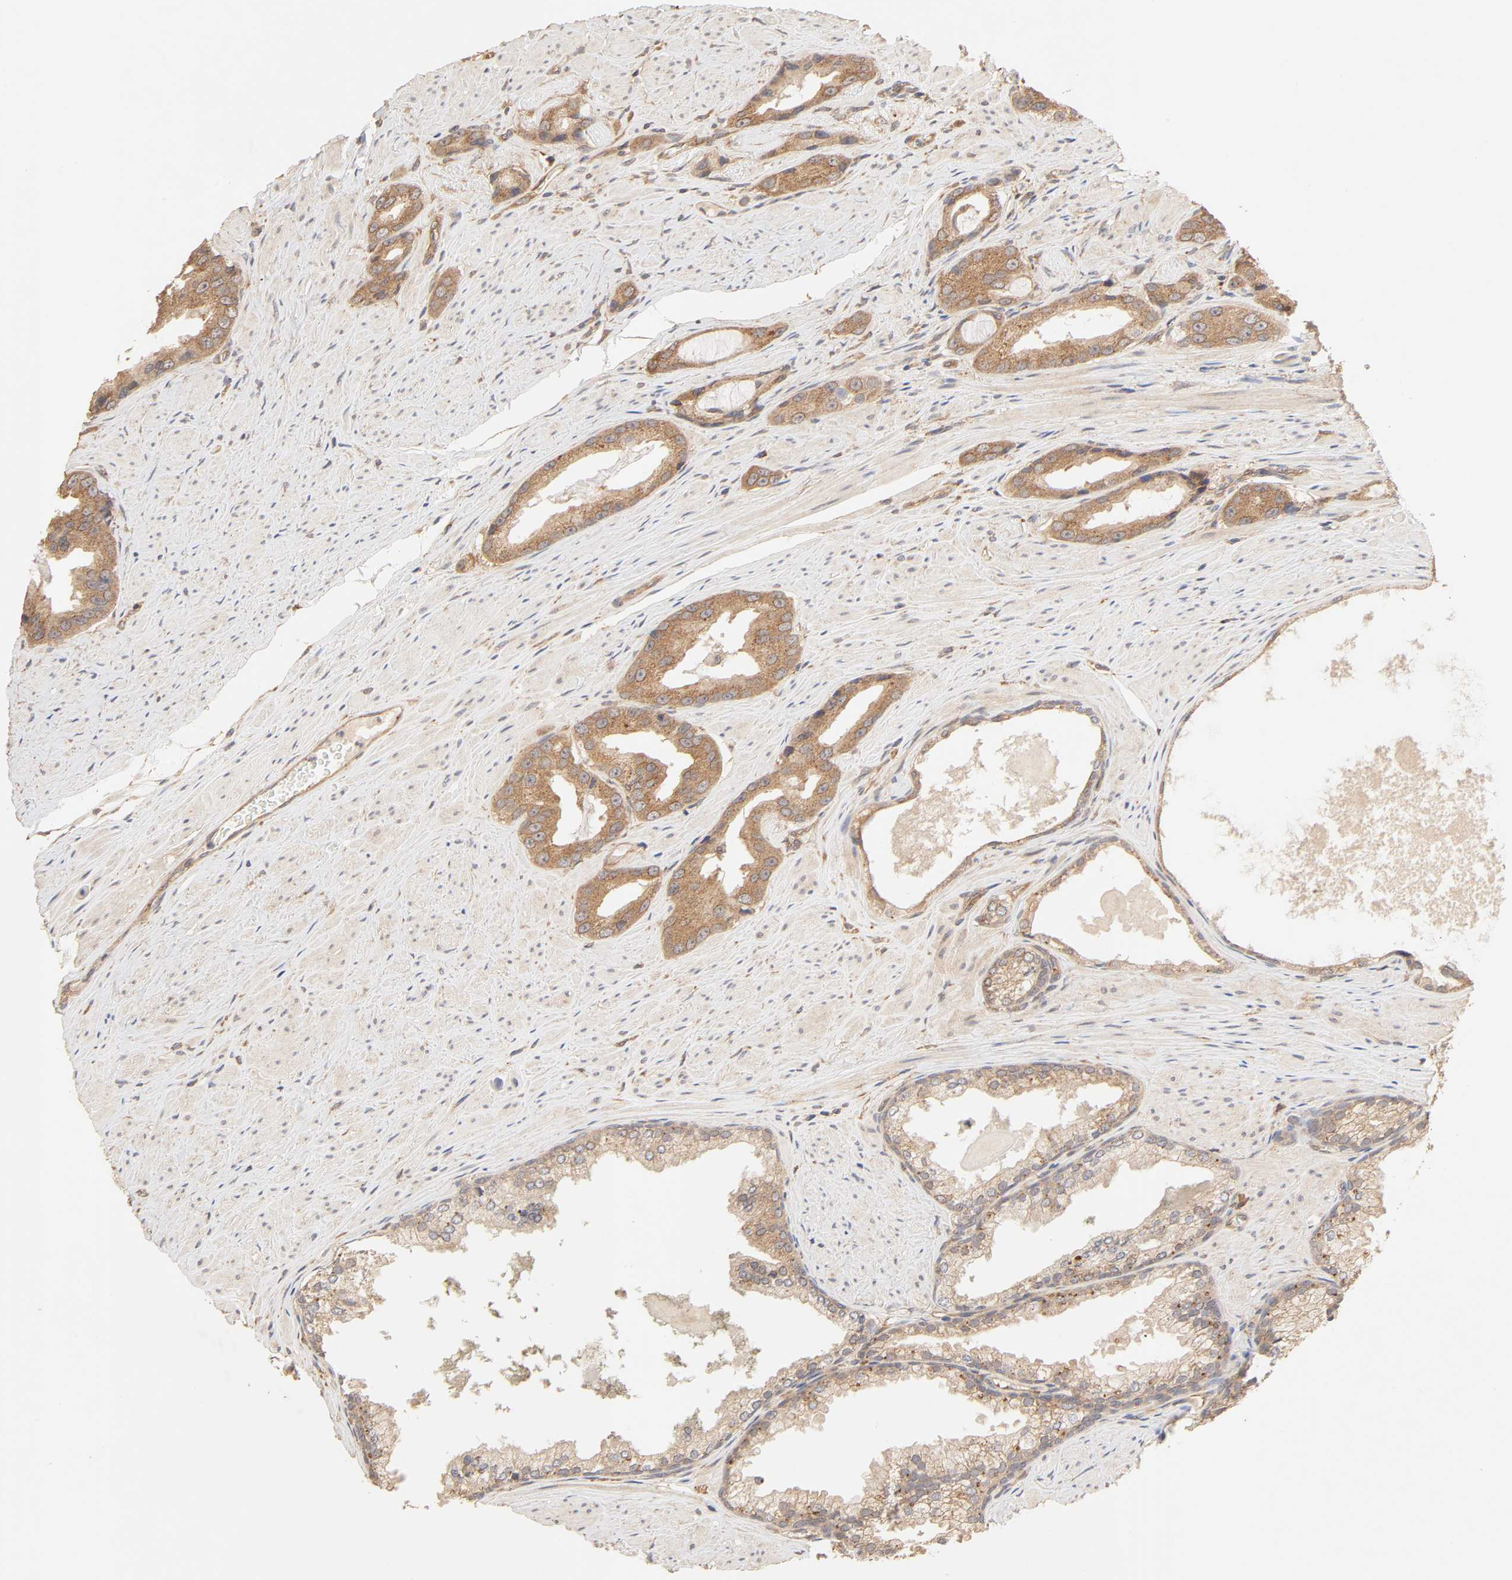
{"staining": {"intensity": "moderate", "quantity": ">75%", "location": "cytoplasmic/membranous"}, "tissue": "prostate cancer", "cell_type": "Tumor cells", "image_type": "cancer", "snomed": [{"axis": "morphology", "description": "Adenocarcinoma, Medium grade"}, {"axis": "topography", "description": "Prostate"}], "caption": "Prostate cancer stained with immunohistochemistry (IHC) shows moderate cytoplasmic/membranous expression in about >75% of tumor cells.", "gene": "EPS8", "patient": {"sex": "male", "age": 60}}